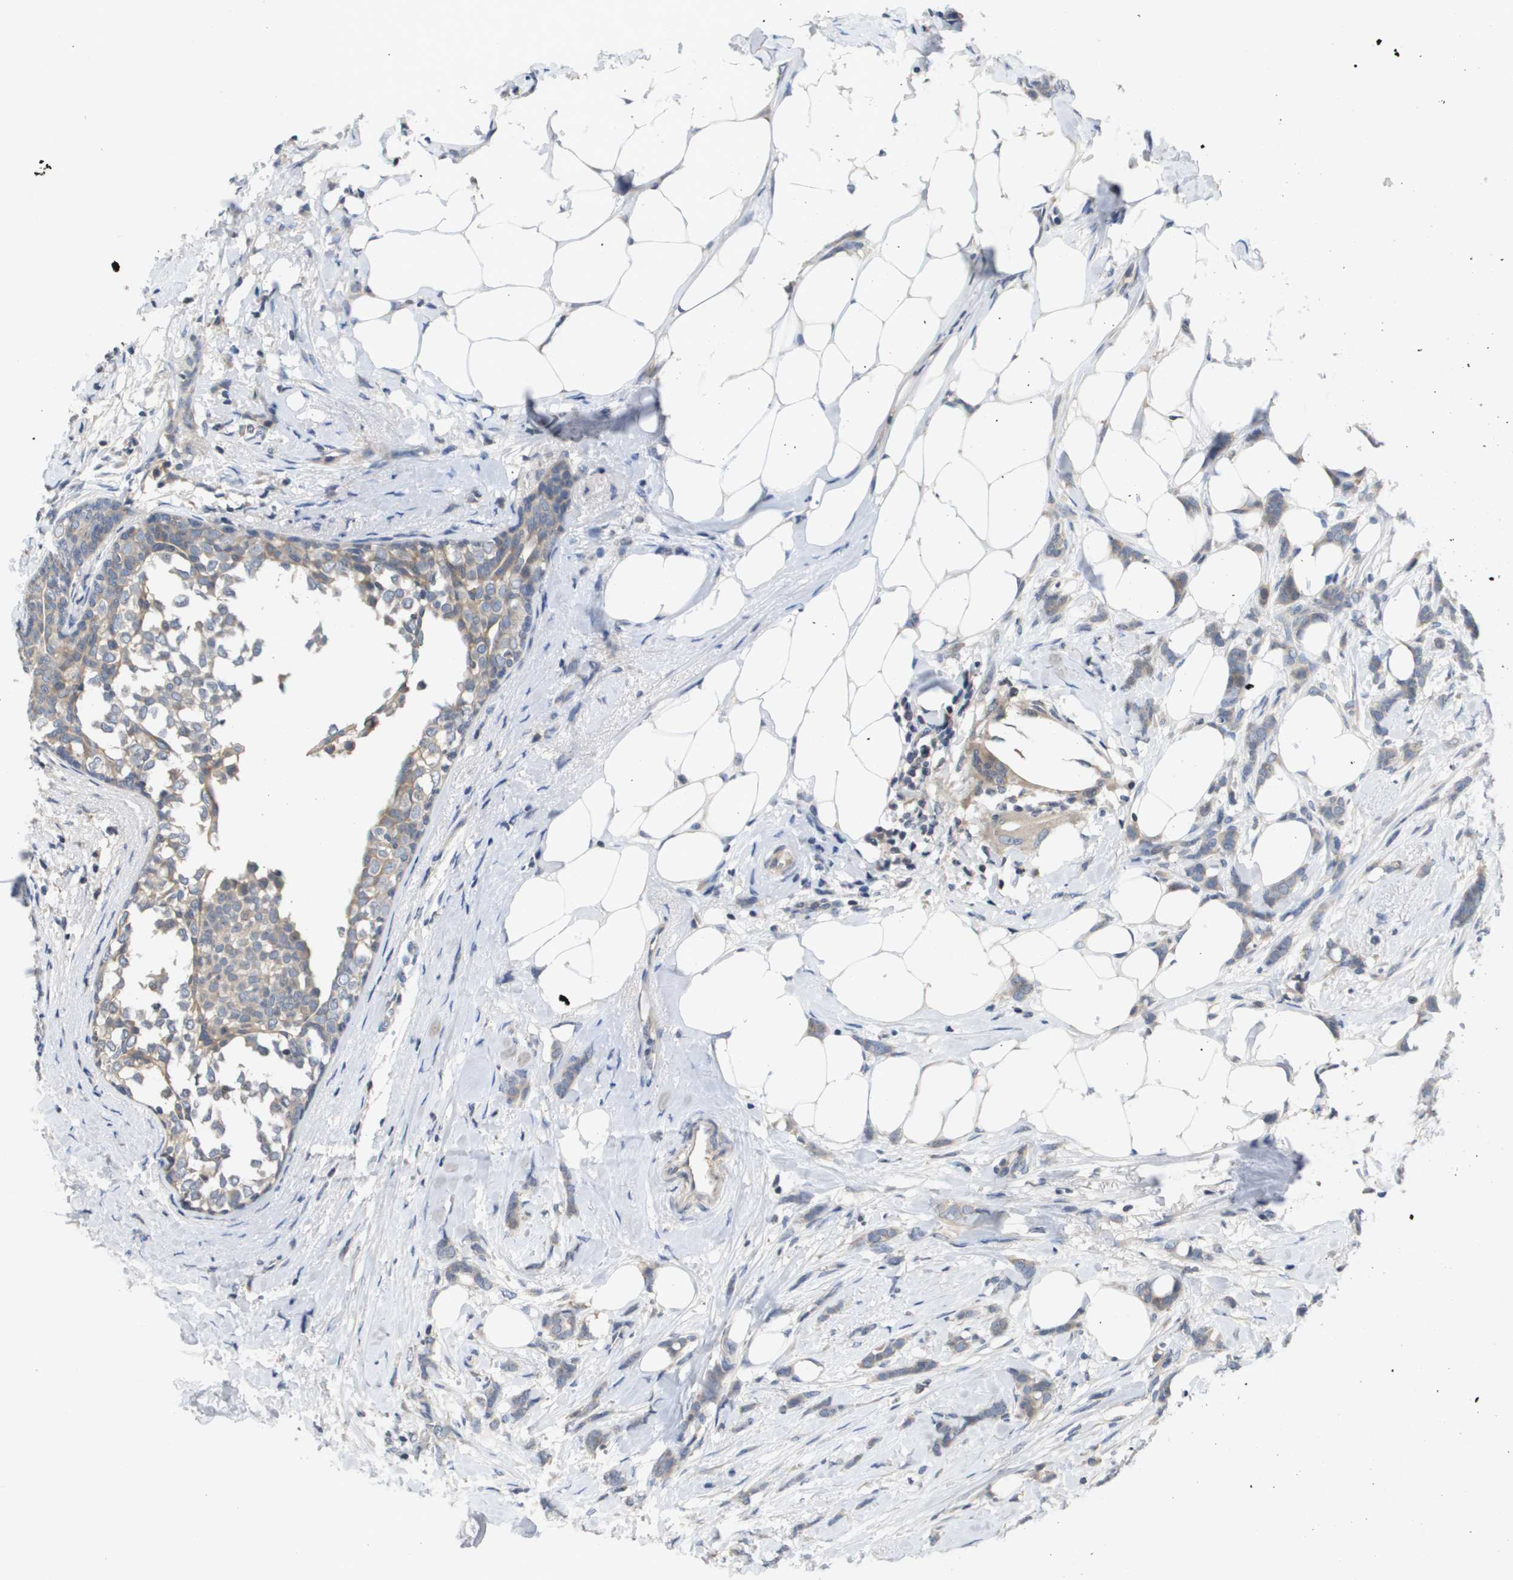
{"staining": {"intensity": "weak", "quantity": "<25%", "location": "cytoplasmic/membranous"}, "tissue": "breast cancer", "cell_type": "Tumor cells", "image_type": "cancer", "snomed": [{"axis": "morphology", "description": "Lobular carcinoma, in situ"}, {"axis": "morphology", "description": "Lobular carcinoma"}, {"axis": "topography", "description": "Breast"}], "caption": "This is an immunohistochemistry (IHC) photomicrograph of breast lobular carcinoma in situ. There is no staining in tumor cells.", "gene": "CAPN11", "patient": {"sex": "female", "age": 41}}